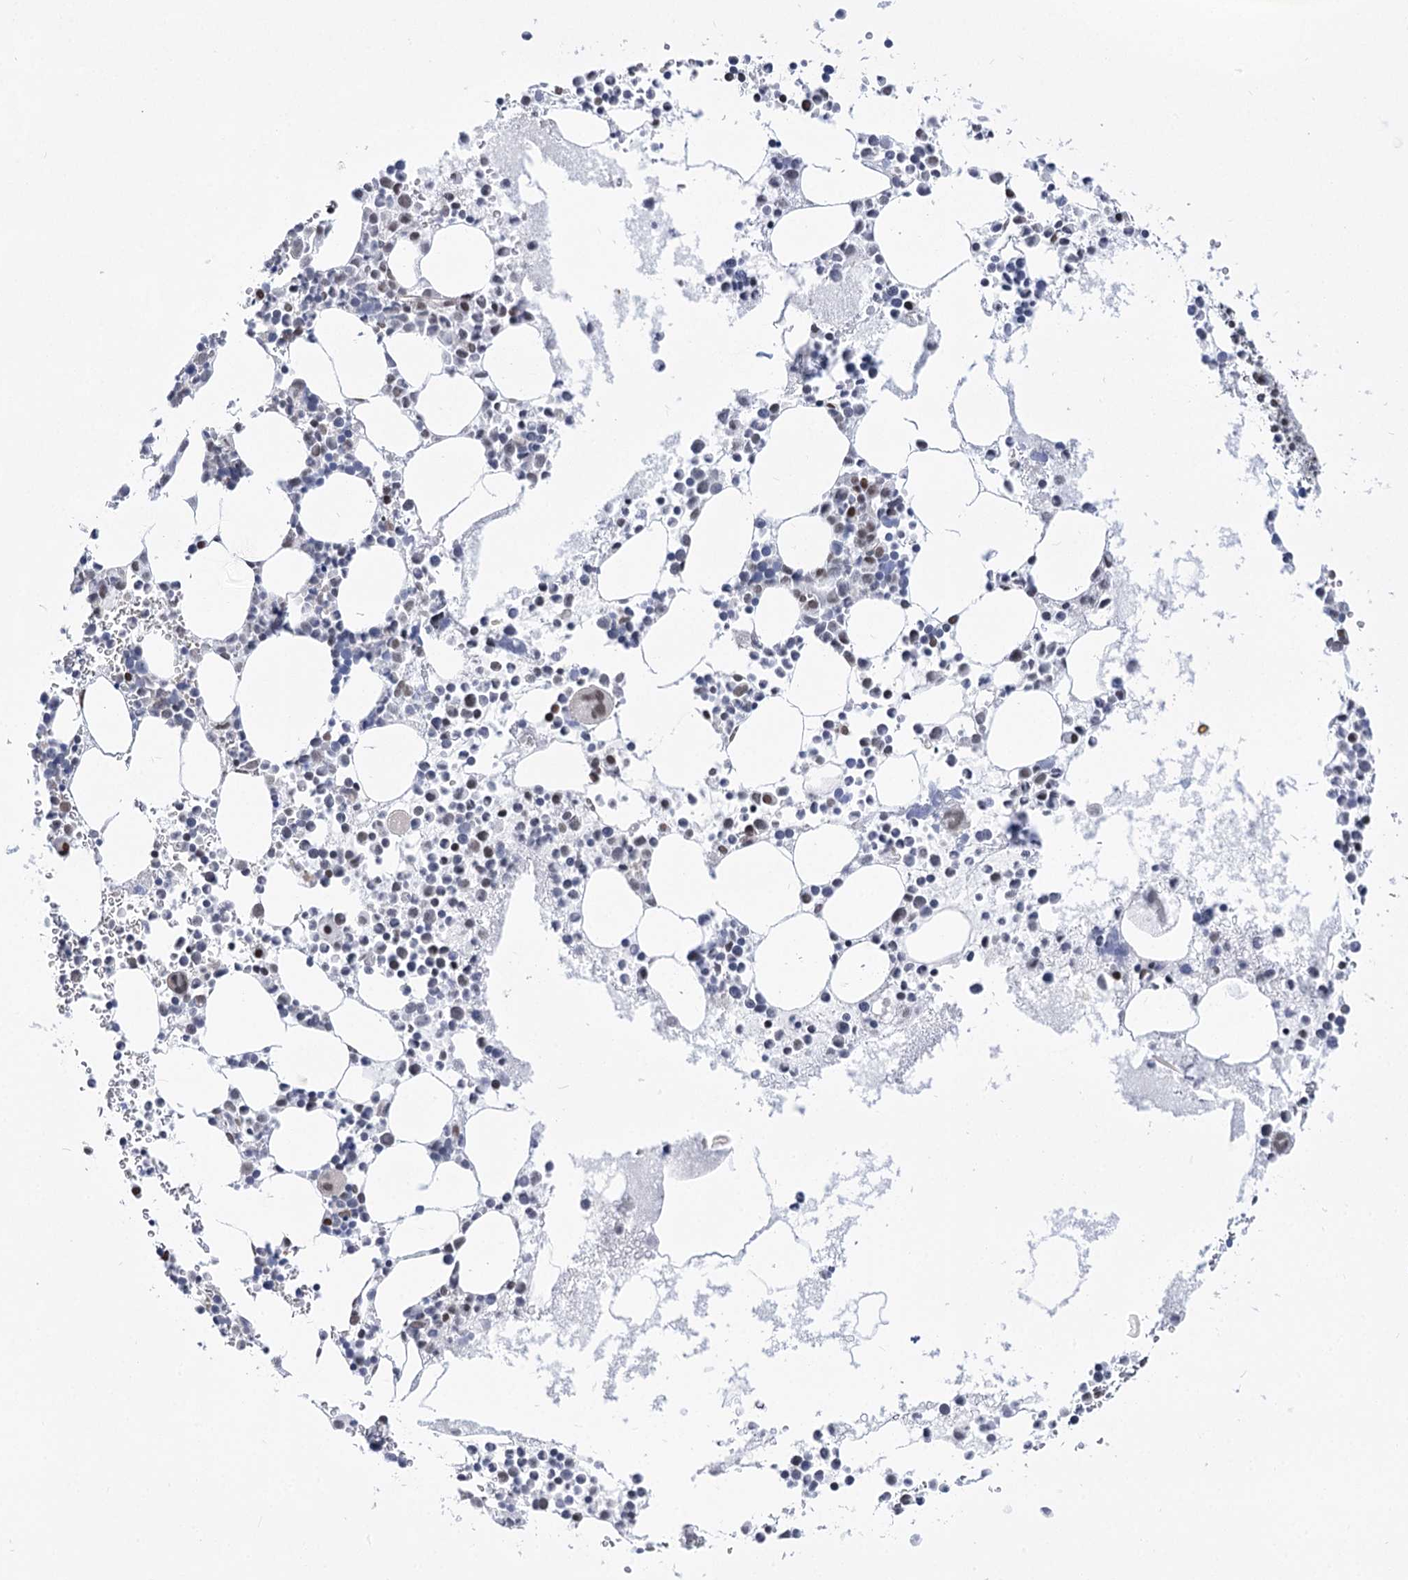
{"staining": {"intensity": "weak", "quantity": "<25%", "location": "nuclear"}, "tissue": "bone marrow", "cell_type": "Hematopoietic cells", "image_type": "normal", "snomed": [{"axis": "morphology", "description": "Normal tissue, NOS"}, {"axis": "topography", "description": "Bone marrow"}], "caption": "IHC micrograph of normal human bone marrow stained for a protein (brown), which displays no positivity in hematopoietic cells. (DAB immunohistochemistry, high magnification).", "gene": "POU4F3", "patient": {"sex": "female", "age": 78}}